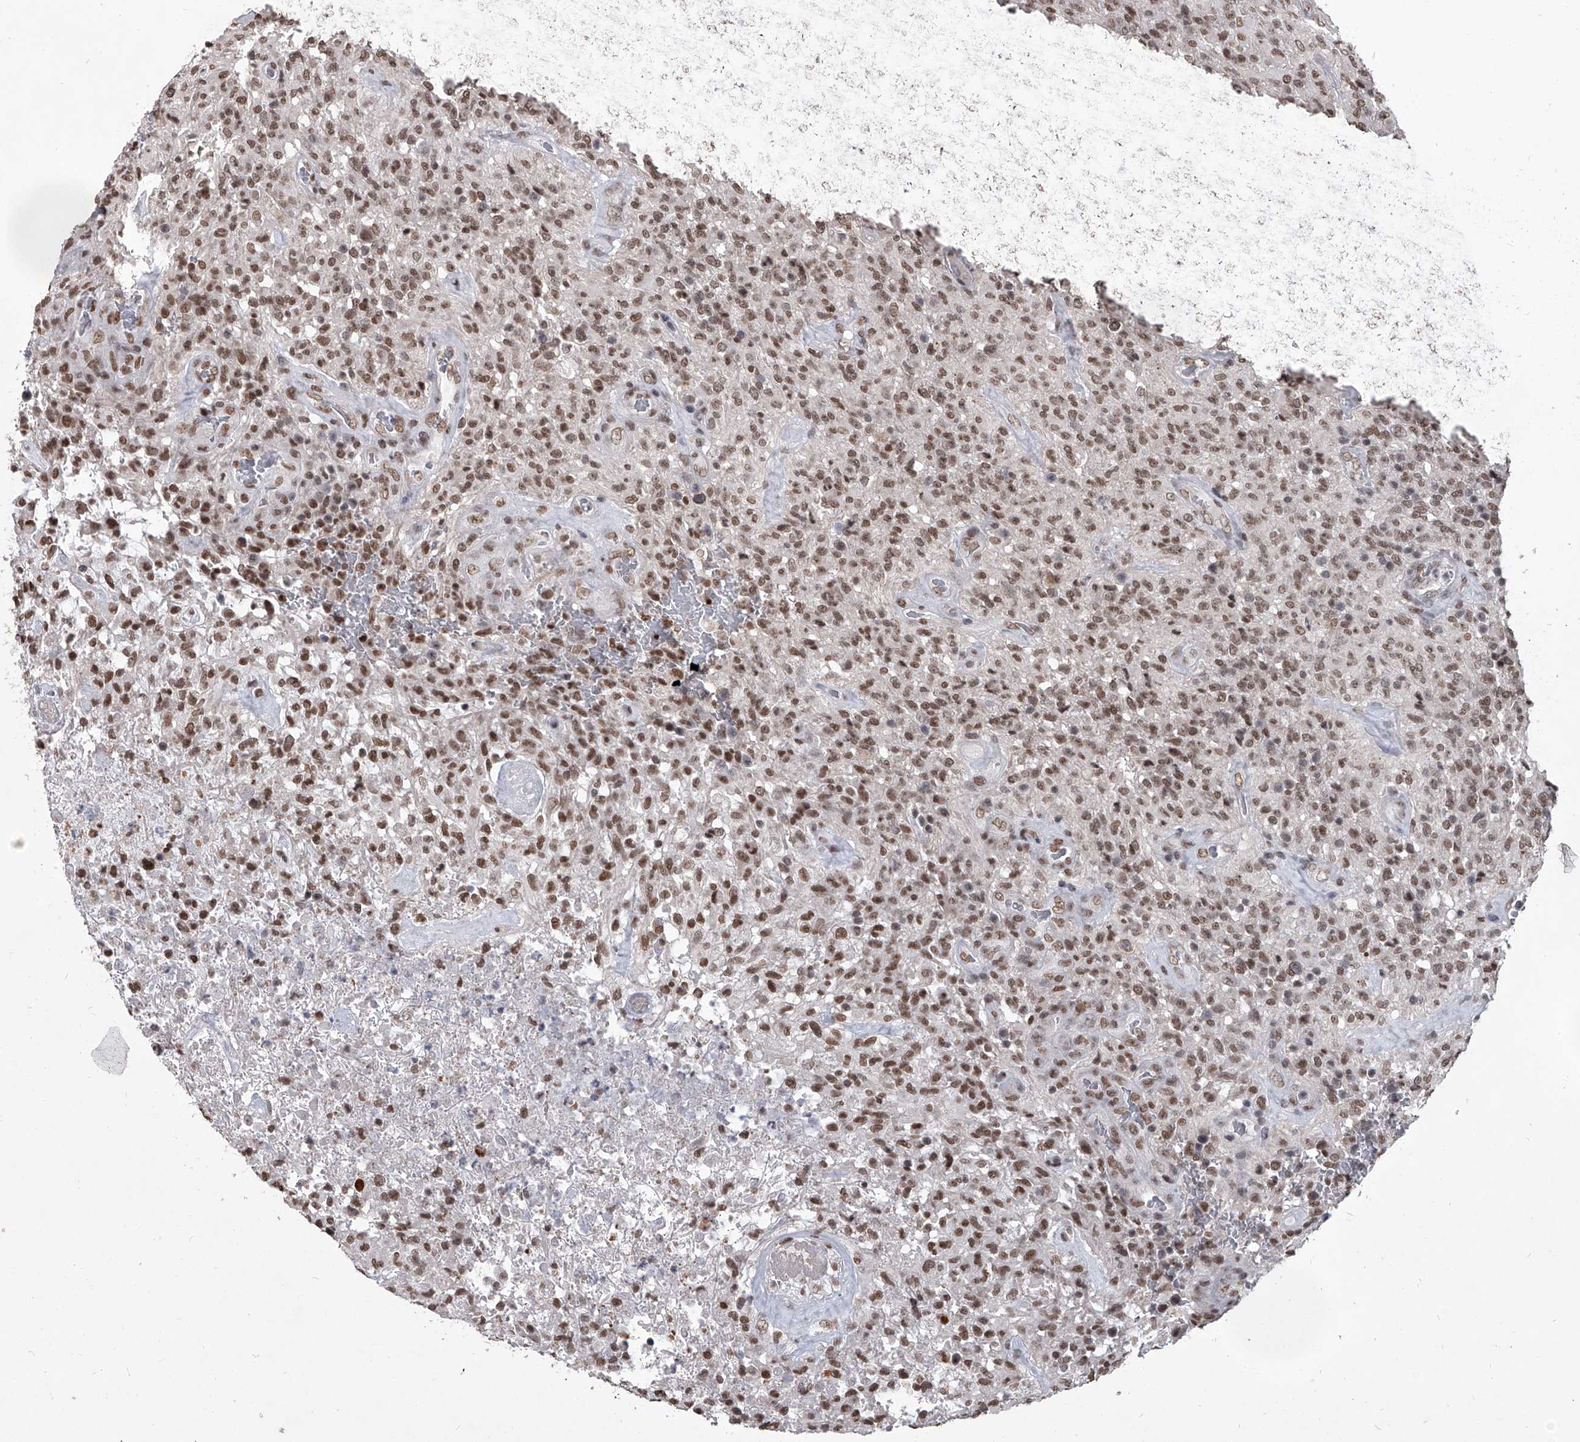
{"staining": {"intensity": "moderate", "quantity": ">75%", "location": "nuclear"}, "tissue": "glioma", "cell_type": "Tumor cells", "image_type": "cancer", "snomed": [{"axis": "morphology", "description": "Glioma, malignant, High grade"}, {"axis": "topography", "description": "Brain"}], "caption": "Immunohistochemistry (IHC) image of neoplastic tissue: malignant glioma (high-grade) stained using IHC demonstrates medium levels of moderate protein expression localized specifically in the nuclear of tumor cells, appearing as a nuclear brown color.", "gene": "PPIL4", "patient": {"sex": "female", "age": 57}}